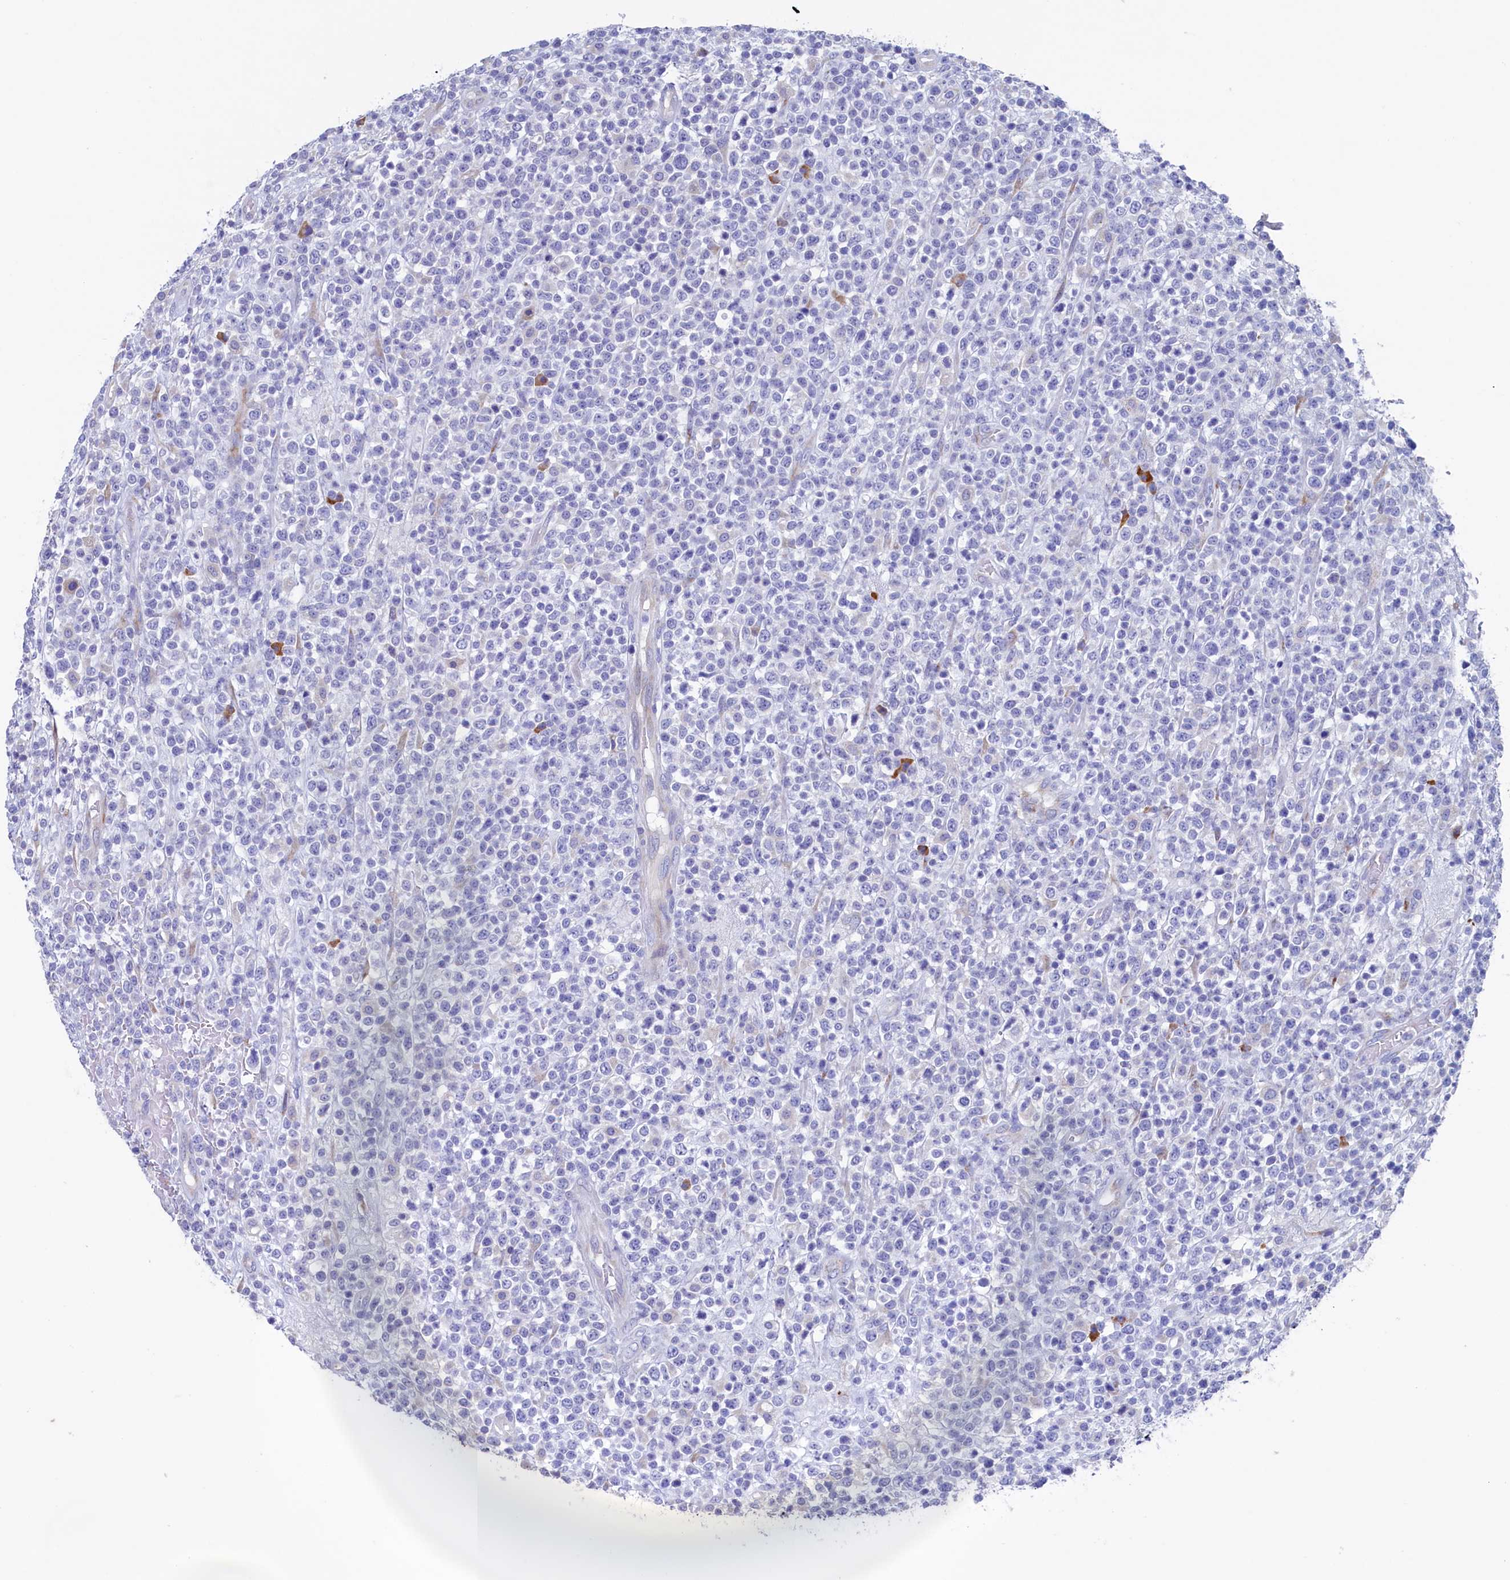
{"staining": {"intensity": "negative", "quantity": "none", "location": "none"}, "tissue": "lymphoma", "cell_type": "Tumor cells", "image_type": "cancer", "snomed": [{"axis": "morphology", "description": "Malignant lymphoma, non-Hodgkin's type, High grade"}, {"axis": "topography", "description": "Colon"}], "caption": "Immunohistochemical staining of human lymphoma demonstrates no significant staining in tumor cells.", "gene": "CBLIF", "patient": {"sex": "female", "age": 53}}